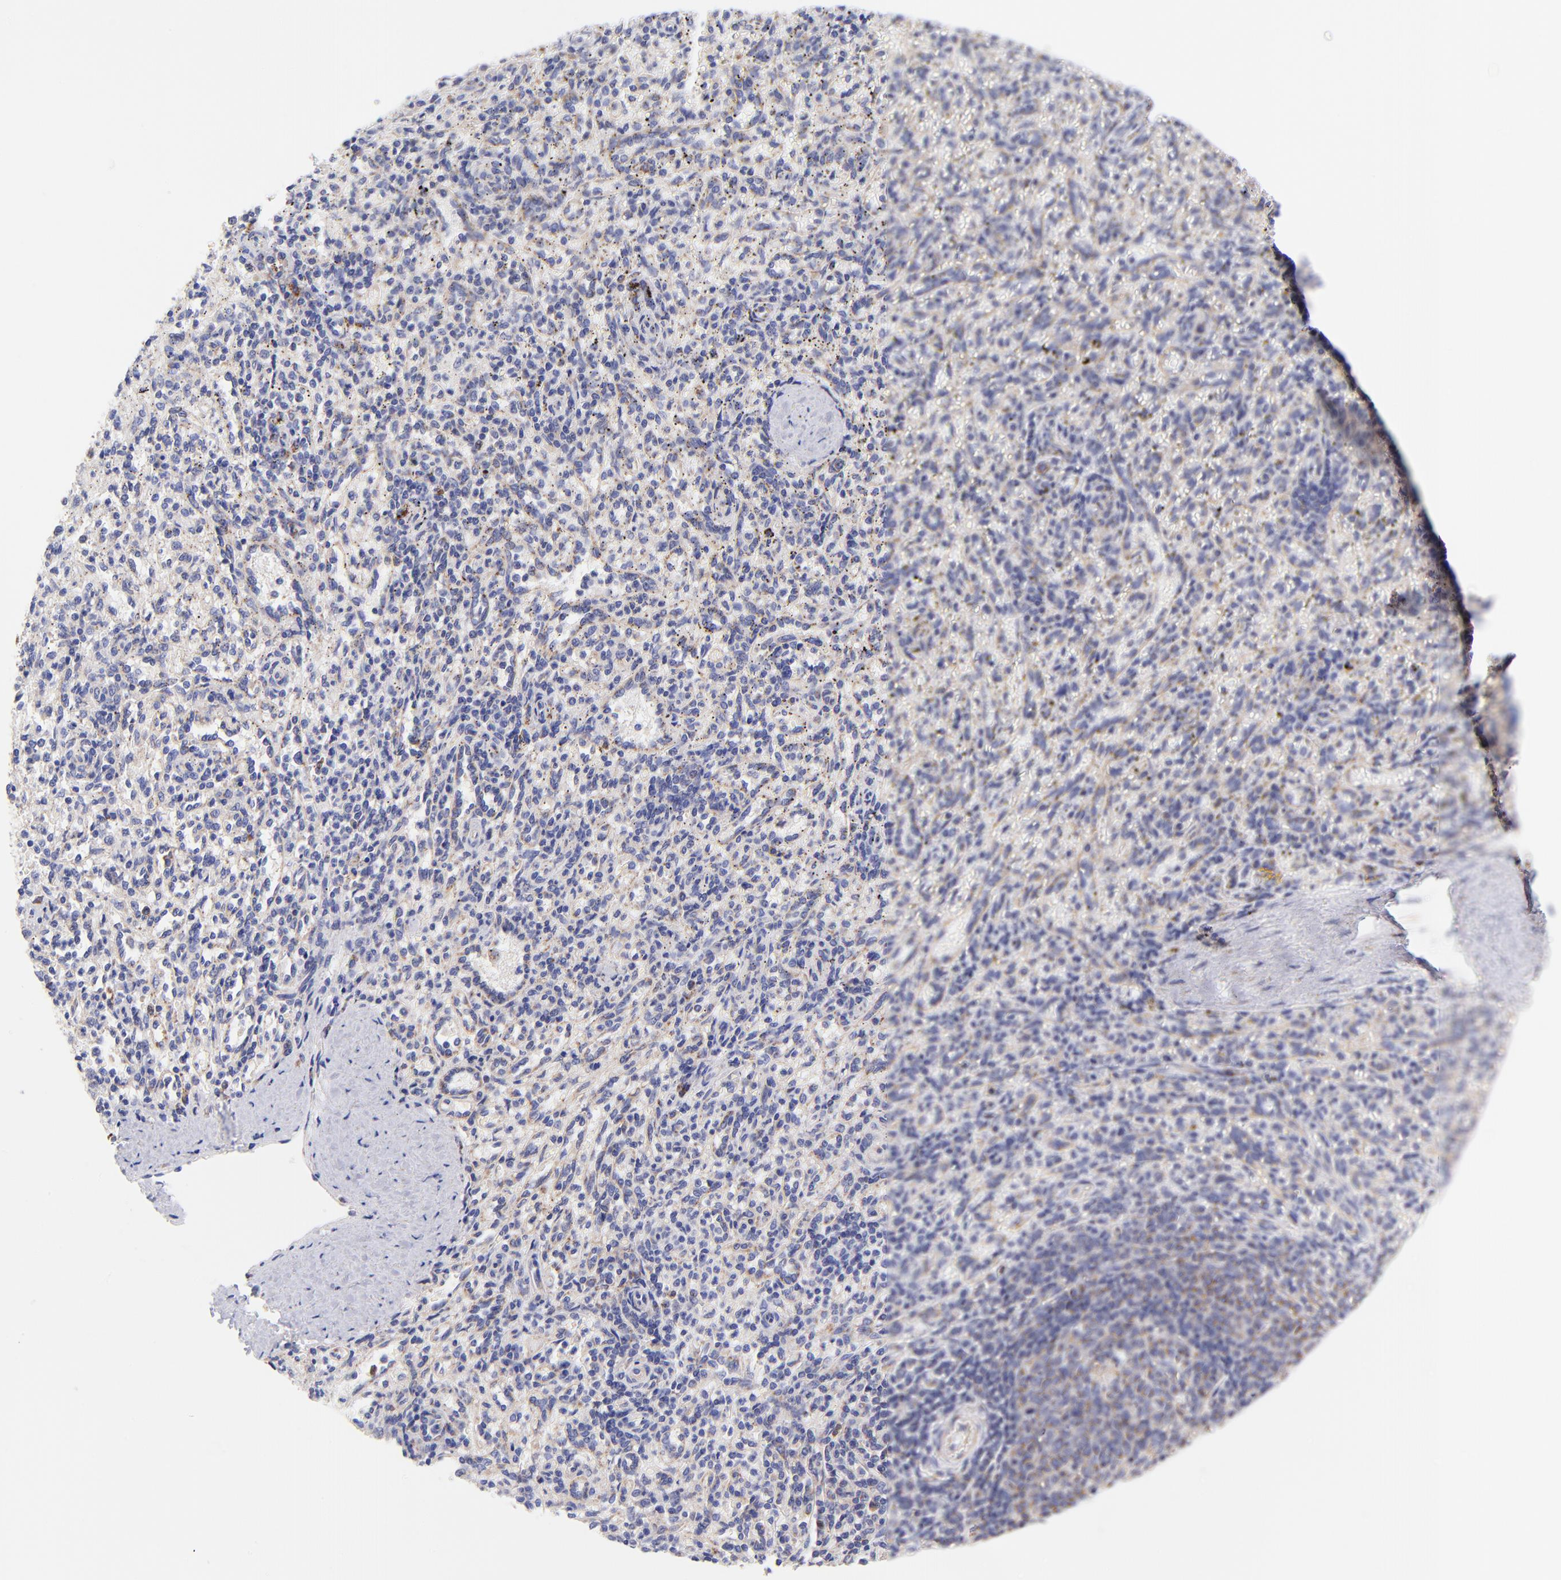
{"staining": {"intensity": "negative", "quantity": "none", "location": "none"}, "tissue": "spleen", "cell_type": "Cells in red pulp", "image_type": "normal", "snomed": [{"axis": "morphology", "description": "Normal tissue, NOS"}, {"axis": "topography", "description": "Spleen"}], "caption": "Image shows no protein positivity in cells in red pulp of unremarkable spleen.", "gene": "NDUFB7", "patient": {"sex": "female", "age": 10}}